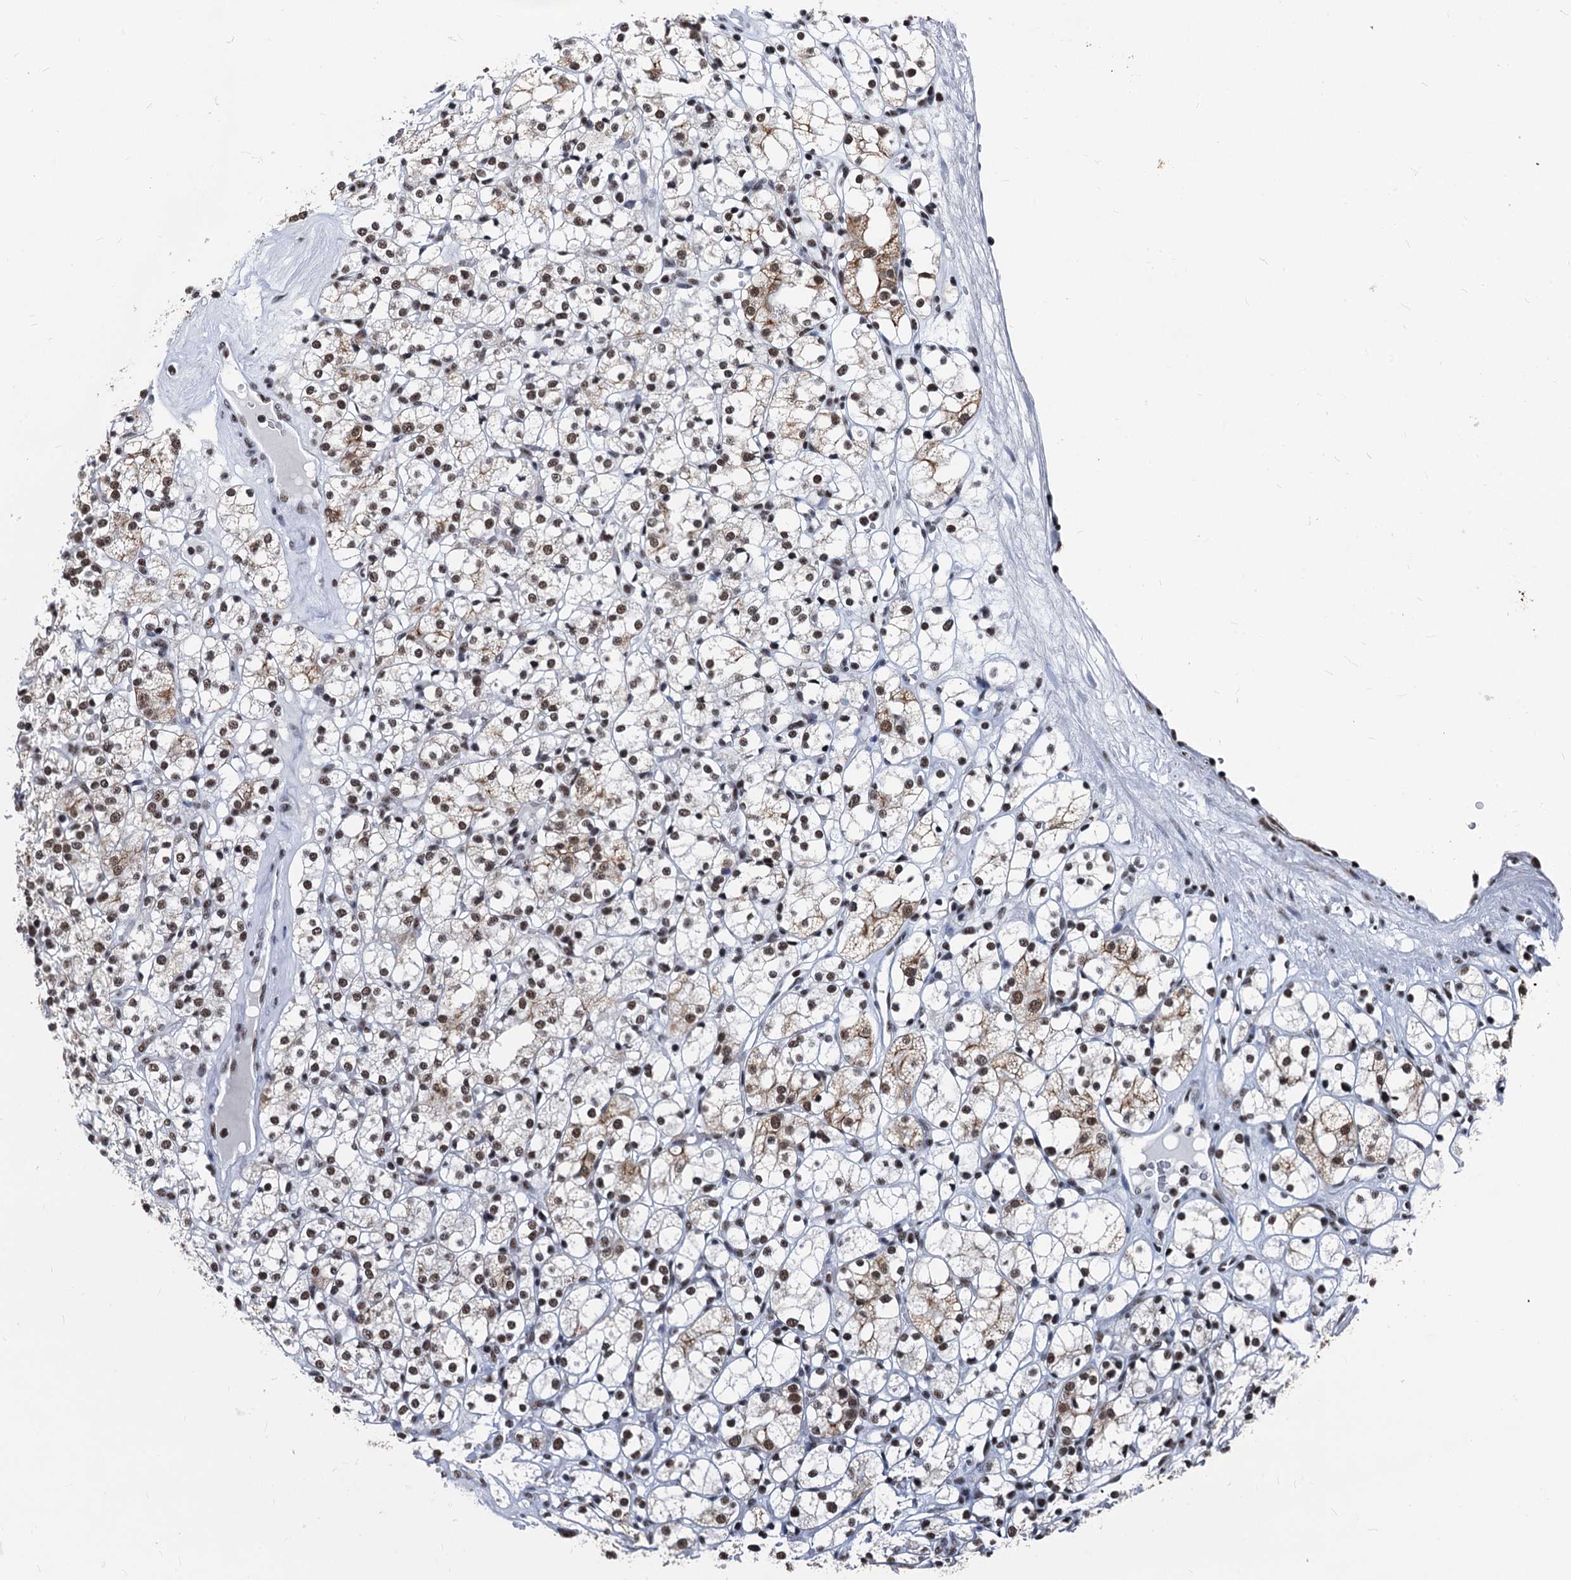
{"staining": {"intensity": "moderate", "quantity": "25%-75%", "location": "nuclear"}, "tissue": "renal cancer", "cell_type": "Tumor cells", "image_type": "cancer", "snomed": [{"axis": "morphology", "description": "Adenocarcinoma, NOS"}, {"axis": "topography", "description": "Kidney"}], "caption": "This micrograph demonstrates renal cancer (adenocarcinoma) stained with immunohistochemistry (IHC) to label a protein in brown. The nuclear of tumor cells show moderate positivity for the protein. Nuclei are counter-stained blue.", "gene": "DDX23", "patient": {"sex": "male", "age": 77}}